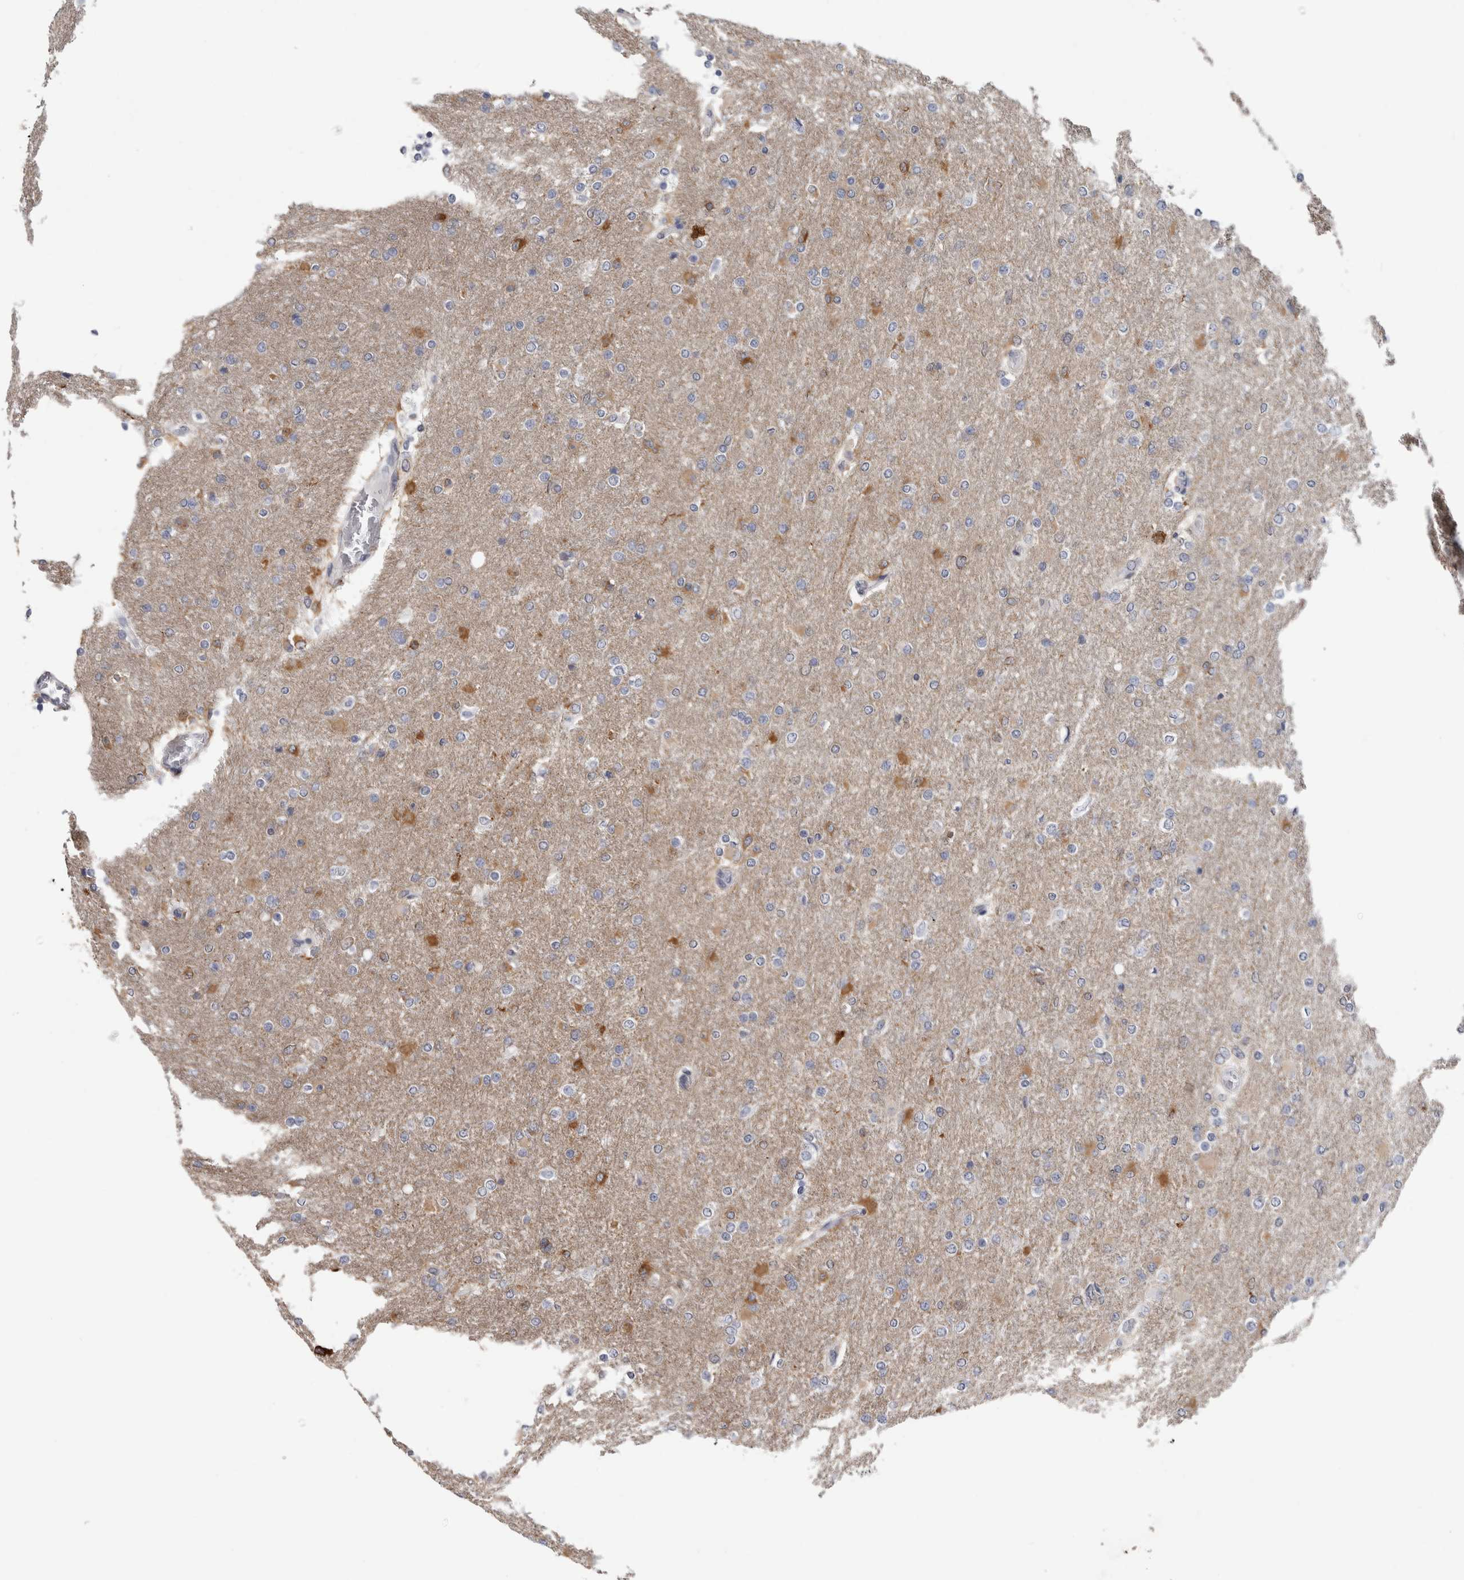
{"staining": {"intensity": "negative", "quantity": "none", "location": "none"}, "tissue": "glioma", "cell_type": "Tumor cells", "image_type": "cancer", "snomed": [{"axis": "morphology", "description": "Glioma, malignant, High grade"}, {"axis": "topography", "description": "Cerebral cortex"}], "caption": "IHC photomicrograph of glioma stained for a protein (brown), which exhibits no expression in tumor cells.", "gene": "TMEM242", "patient": {"sex": "female", "age": 36}}